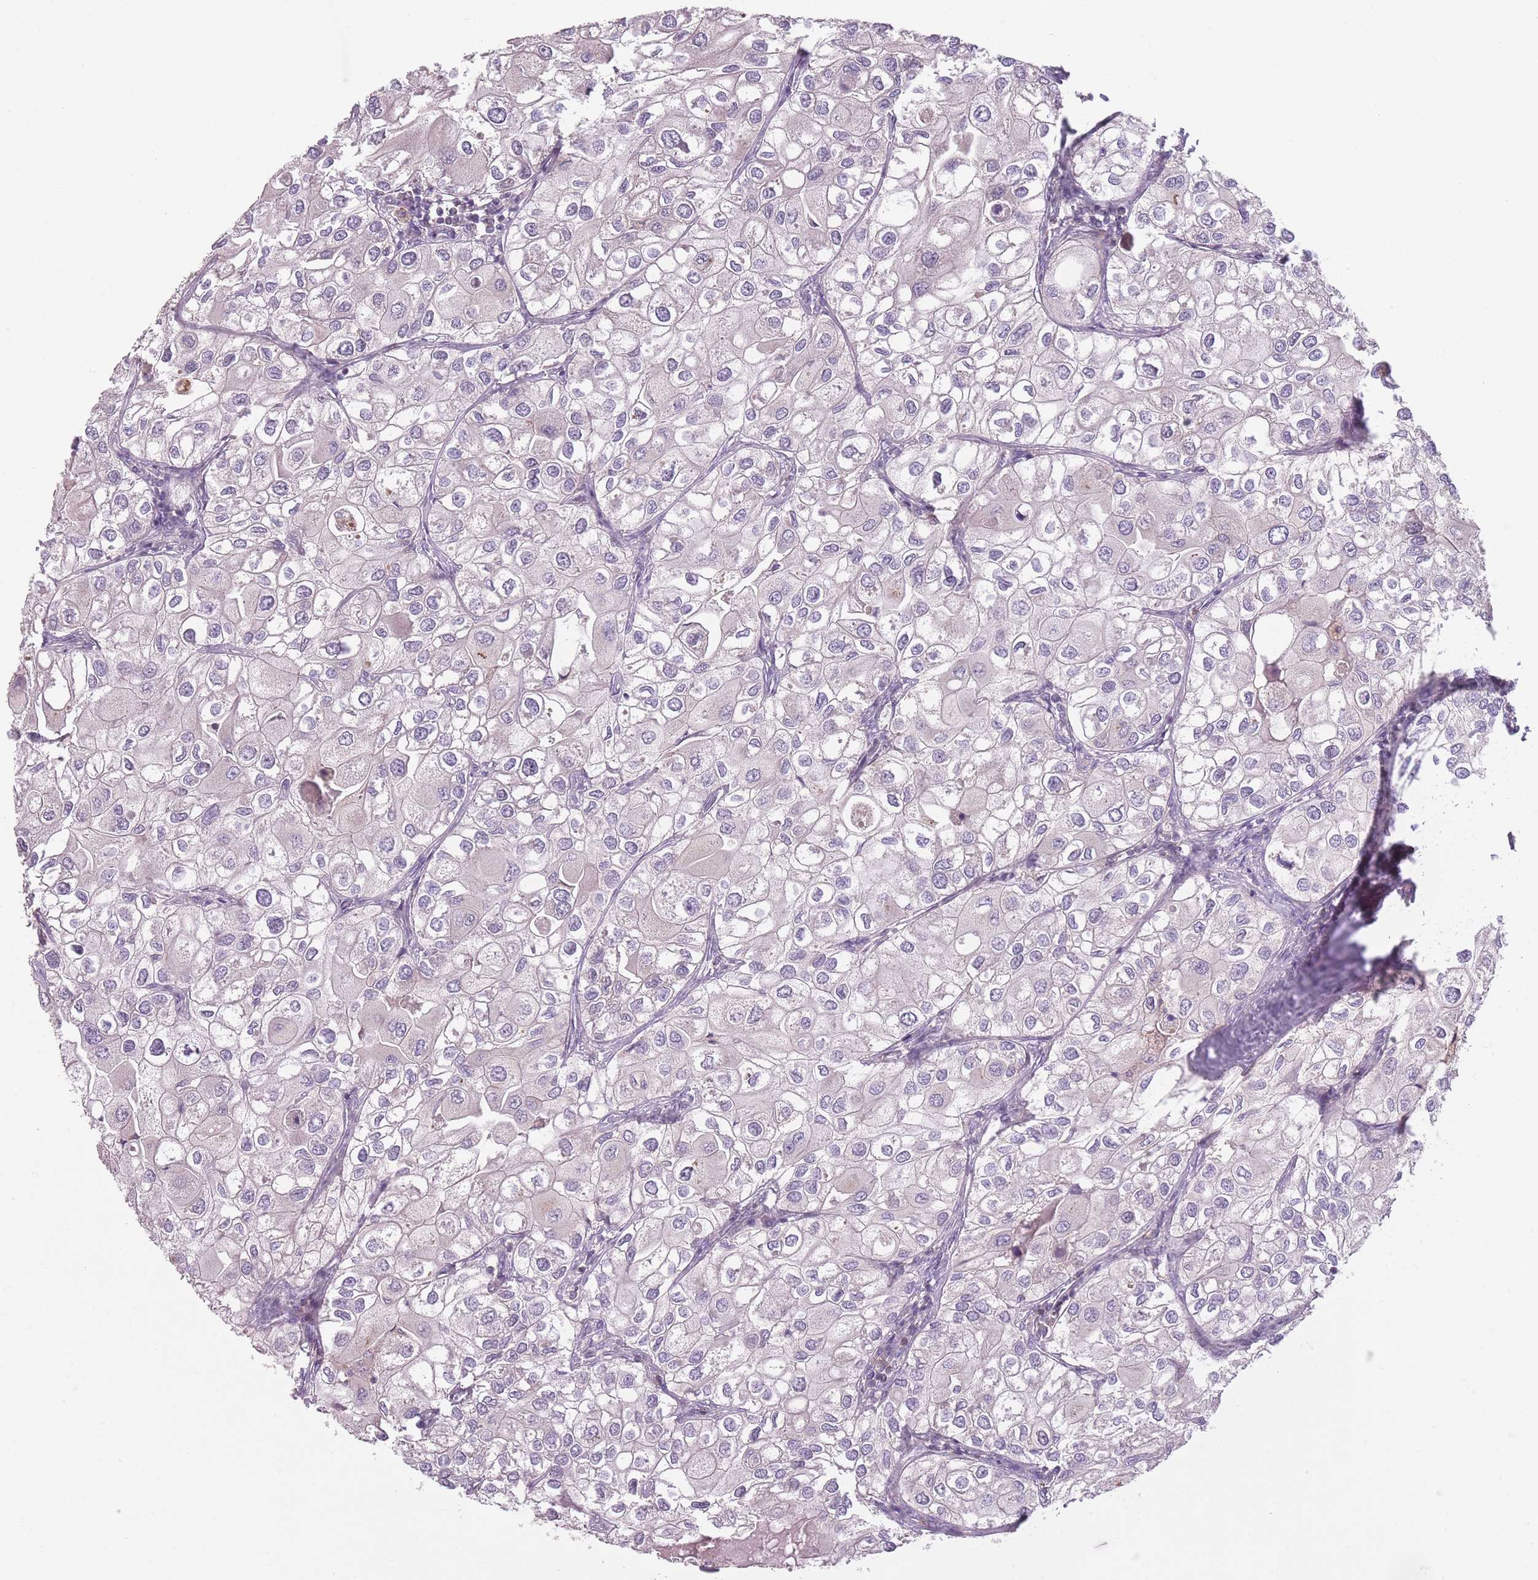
{"staining": {"intensity": "negative", "quantity": "none", "location": "none"}, "tissue": "urothelial cancer", "cell_type": "Tumor cells", "image_type": "cancer", "snomed": [{"axis": "morphology", "description": "Urothelial carcinoma, High grade"}, {"axis": "topography", "description": "Urinary bladder"}], "caption": "The immunohistochemistry micrograph has no significant positivity in tumor cells of urothelial carcinoma (high-grade) tissue.", "gene": "NT5DC2", "patient": {"sex": "male", "age": 64}}